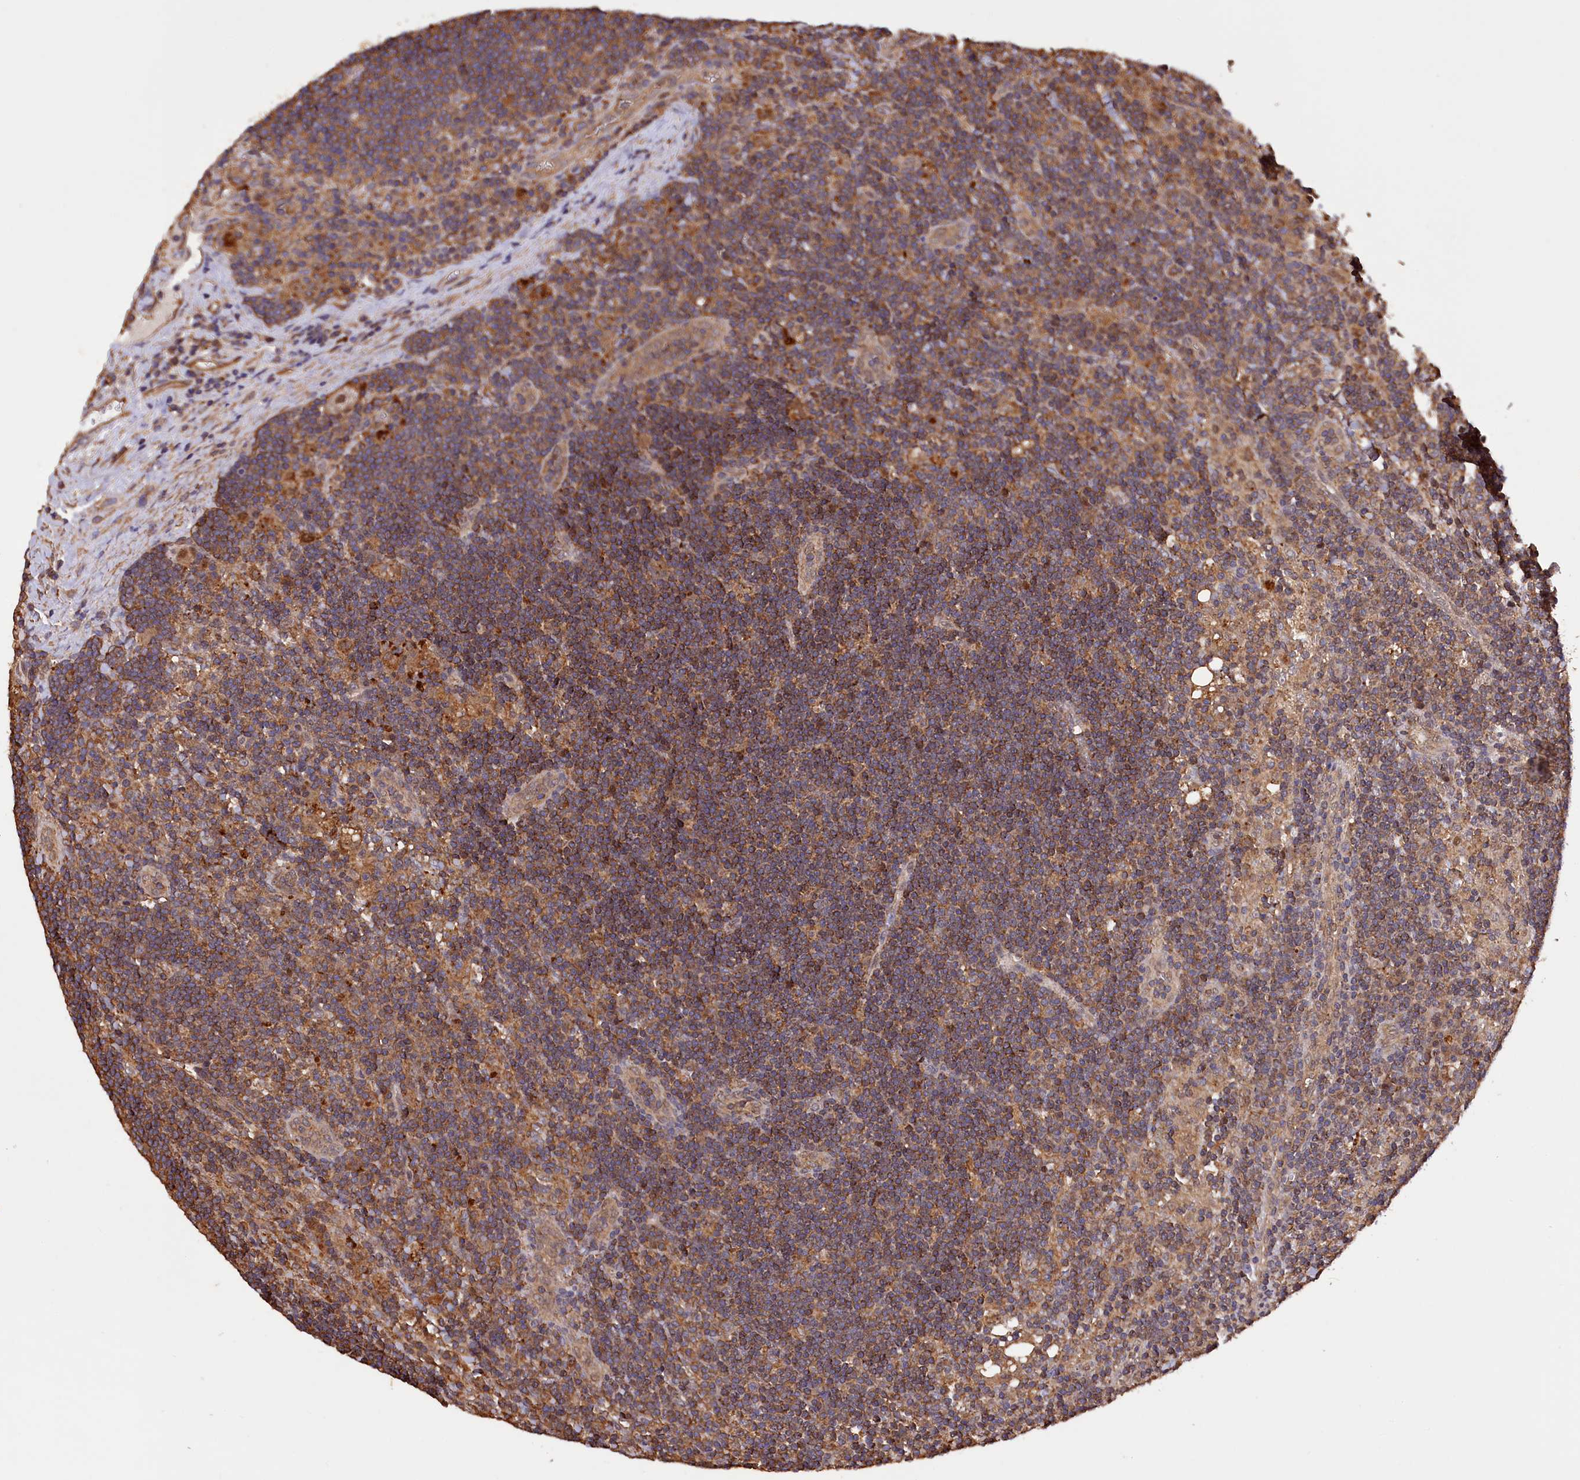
{"staining": {"intensity": "moderate", "quantity": "25%-75%", "location": "cytoplasmic/membranous"}, "tissue": "lymph node", "cell_type": "Germinal center cells", "image_type": "normal", "snomed": [{"axis": "morphology", "description": "Normal tissue, NOS"}, {"axis": "topography", "description": "Lymph node"}], "caption": "This micrograph demonstrates IHC staining of unremarkable lymph node, with medium moderate cytoplasmic/membranous positivity in approximately 25%-75% of germinal center cells.", "gene": "DPP3", "patient": {"sex": "male", "age": 24}}